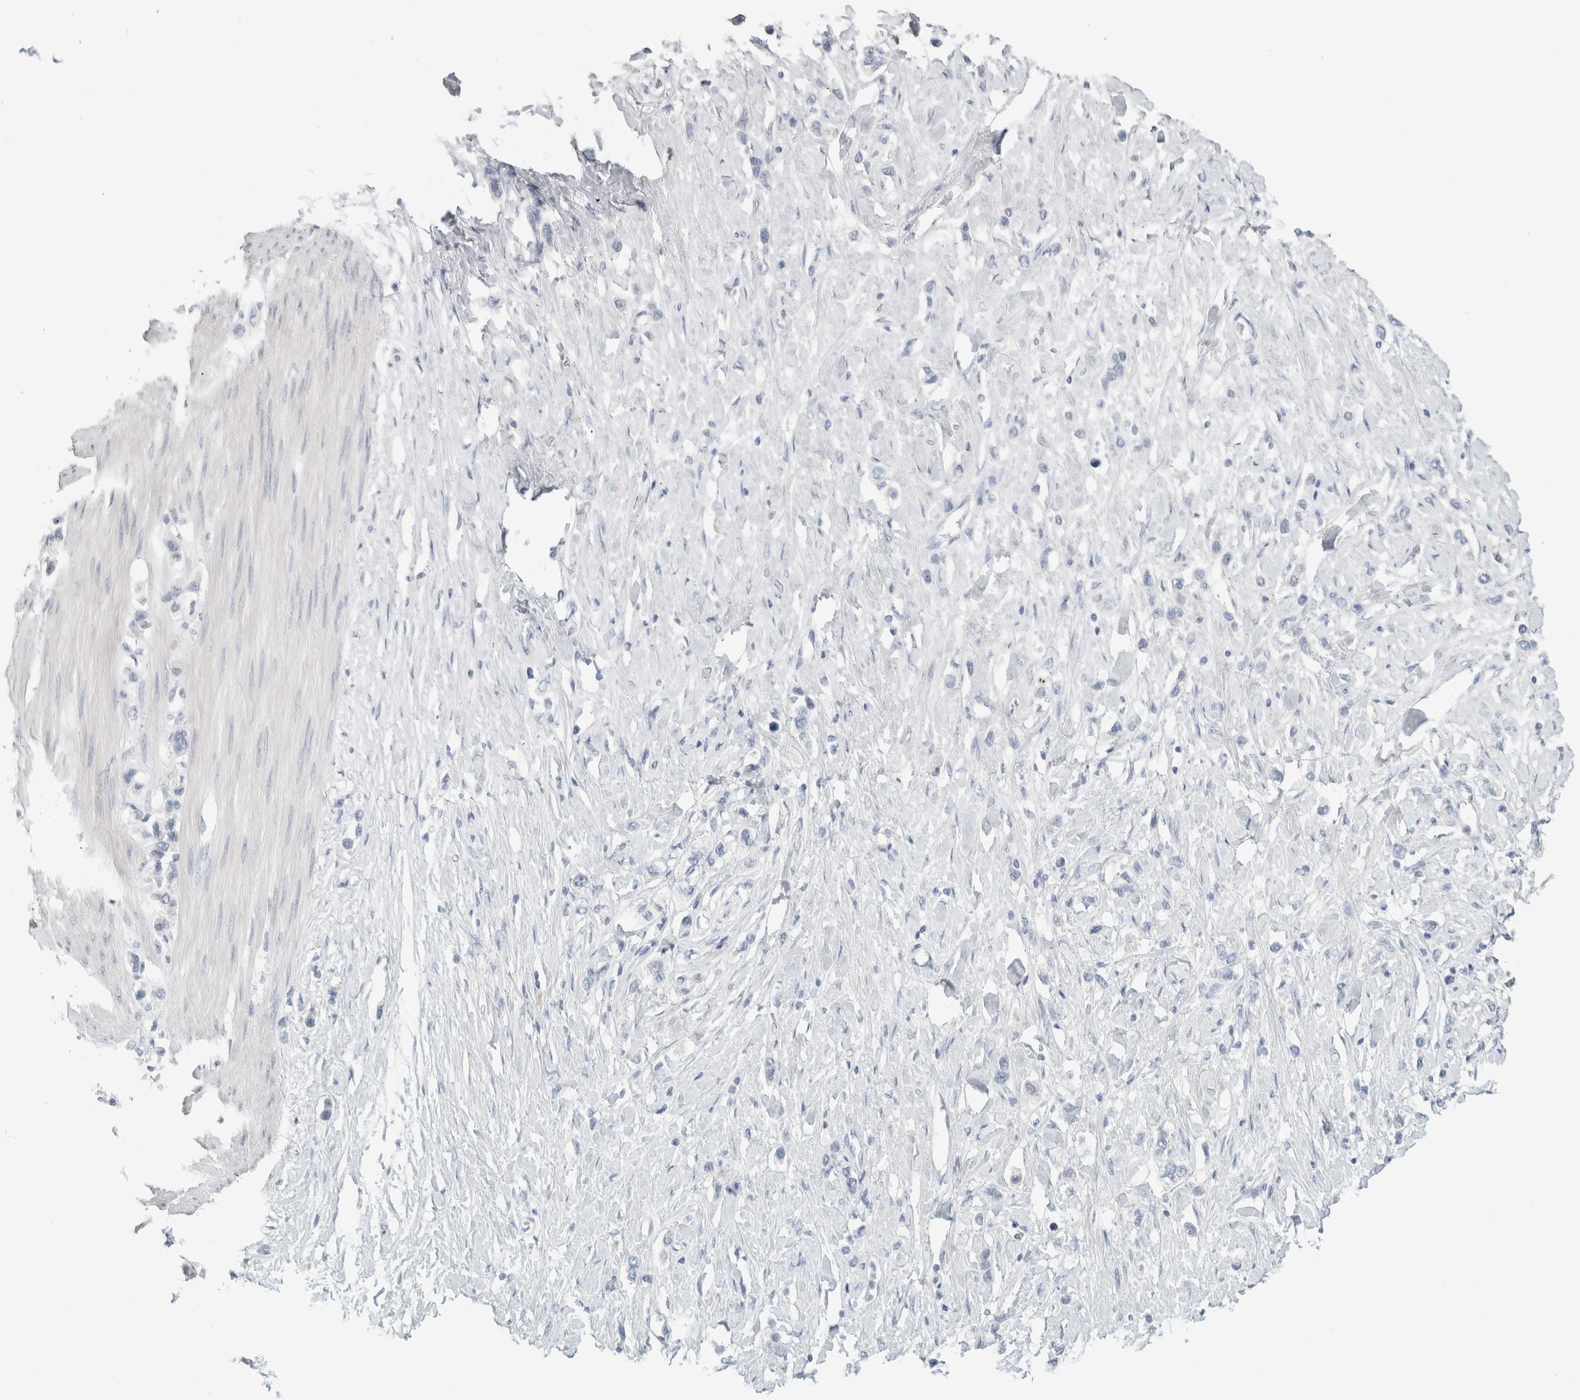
{"staining": {"intensity": "negative", "quantity": "none", "location": "none"}, "tissue": "stomach cancer", "cell_type": "Tumor cells", "image_type": "cancer", "snomed": [{"axis": "morphology", "description": "Adenocarcinoma, NOS"}, {"axis": "topography", "description": "Stomach"}], "caption": "Adenocarcinoma (stomach) was stained to show a protein in brown. There is no significant staining in tumor cells.", "gene": "SLC6A1", "patient": {"sex": "female", "age": 65}}